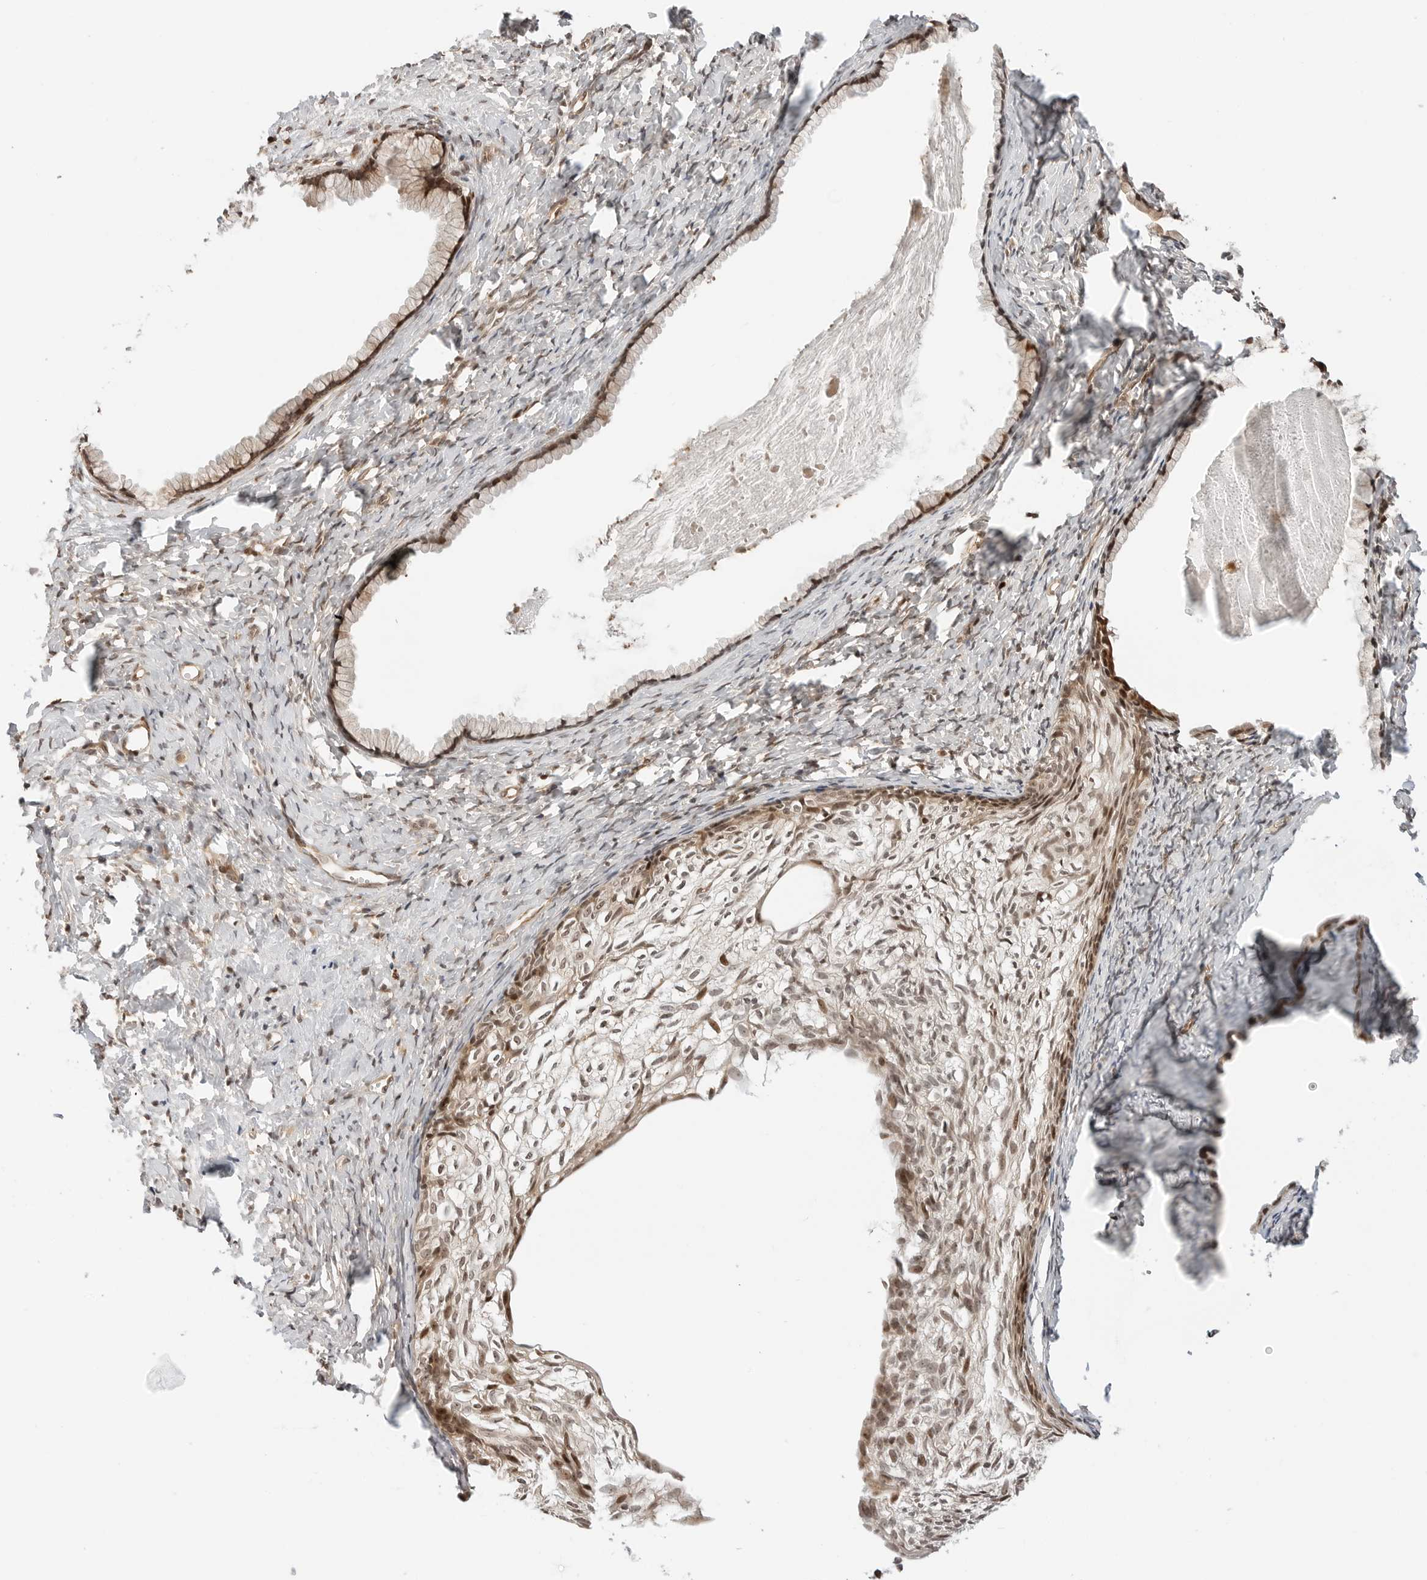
{"staining": {"intensity": "strong", "quantity": ">75%", "location": "cytoplasmic/membranous,nuclear"}, "tissue": "cervix", "cell_type": "Glandular cells", "image_type": "normal", "snomed": [{"axis": "morphology", "description": "Normal tissue, NOS"}, {"axis": "topography", "description": "Cervix"}], "caption": "Human cervix stained with a brown dye reveals strong cytoplasmic/membranous,nuclear positive expression in approximately >75% of glandular cells.", "gene": "GEM", "patient": {"sex": "female", "age": 75}}